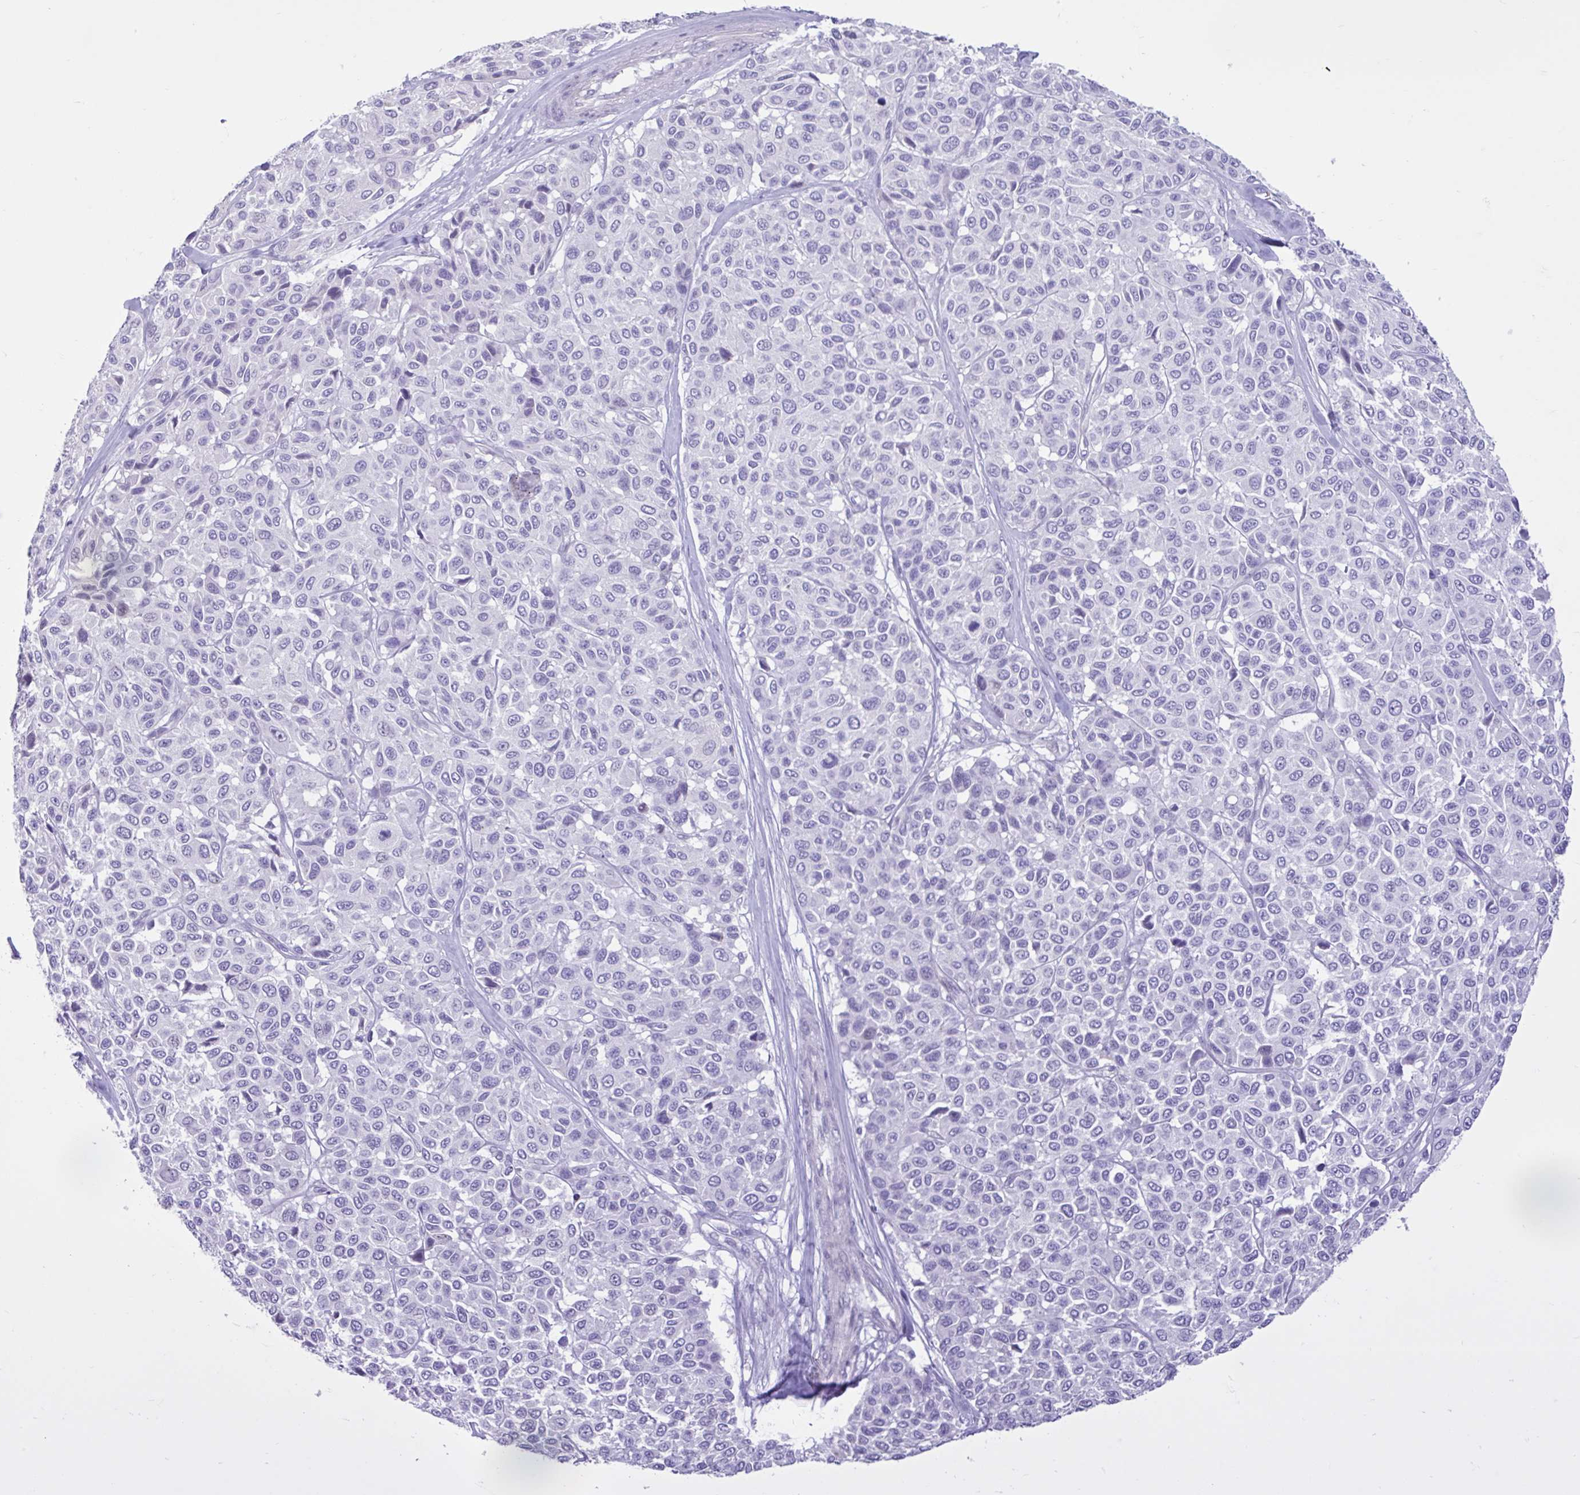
{"staining": {"intensity": "negative", "quantity": "none", "location": "none"}, "tissue": "melanoma", "cell_type": "Tumor cells", "image_type": "cancer", "snomed": [{"axis": "morphology", "description": "Malignant melanoma, NOS"}, {"axis": "topography", "description": "Skin"}], "caption": "IHC micrograph of neoplastic tissue: melanoma stained with DAB (3,3'-diaminobenzidine) demonstrates no significant protein staining in tumor cells.", "gene": "FAM153A", "patient": {"sex": "female", "age": 66}}